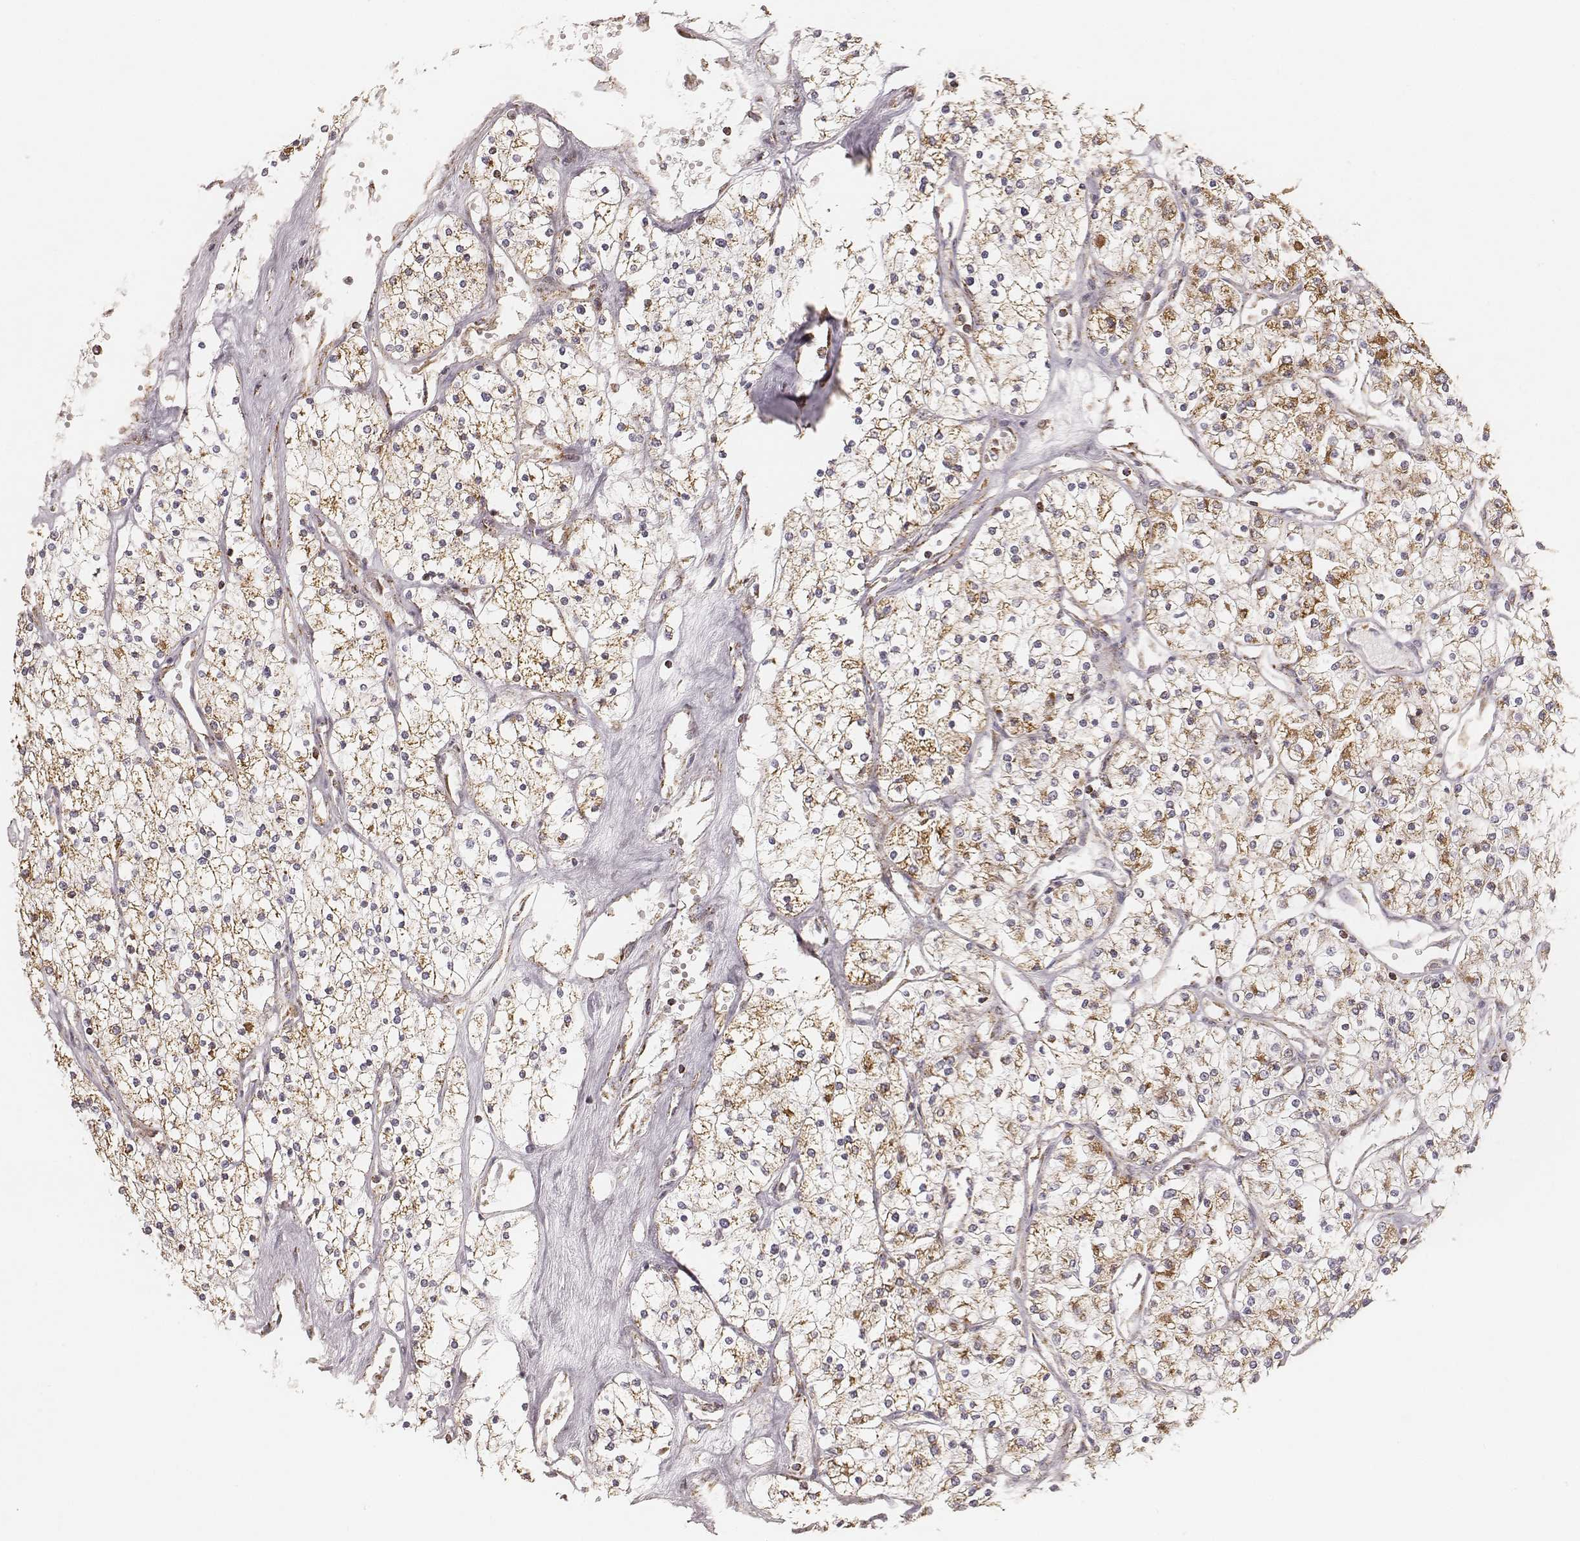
{"staining": {"intensity": "strong", "quantity": ">75%", "location": "cytoplasmic/membranous"}, "tissue": "renal cancer", "cell_type": "Tumor cells", "image_type": "cancer", "snomed": [{"axis": "morphology", "description": "Adenocarcinoma, NOS"}, {"axis": "topography", "description": "Kidney"}], "caption": "IHC (DAB) staining of renal adenocarcinoma shows strong cytoplasmic/membranous protein staining in about >75% of tumor cells.", "gene": "CS", "patient": {"sex": "male", "age": 80}}